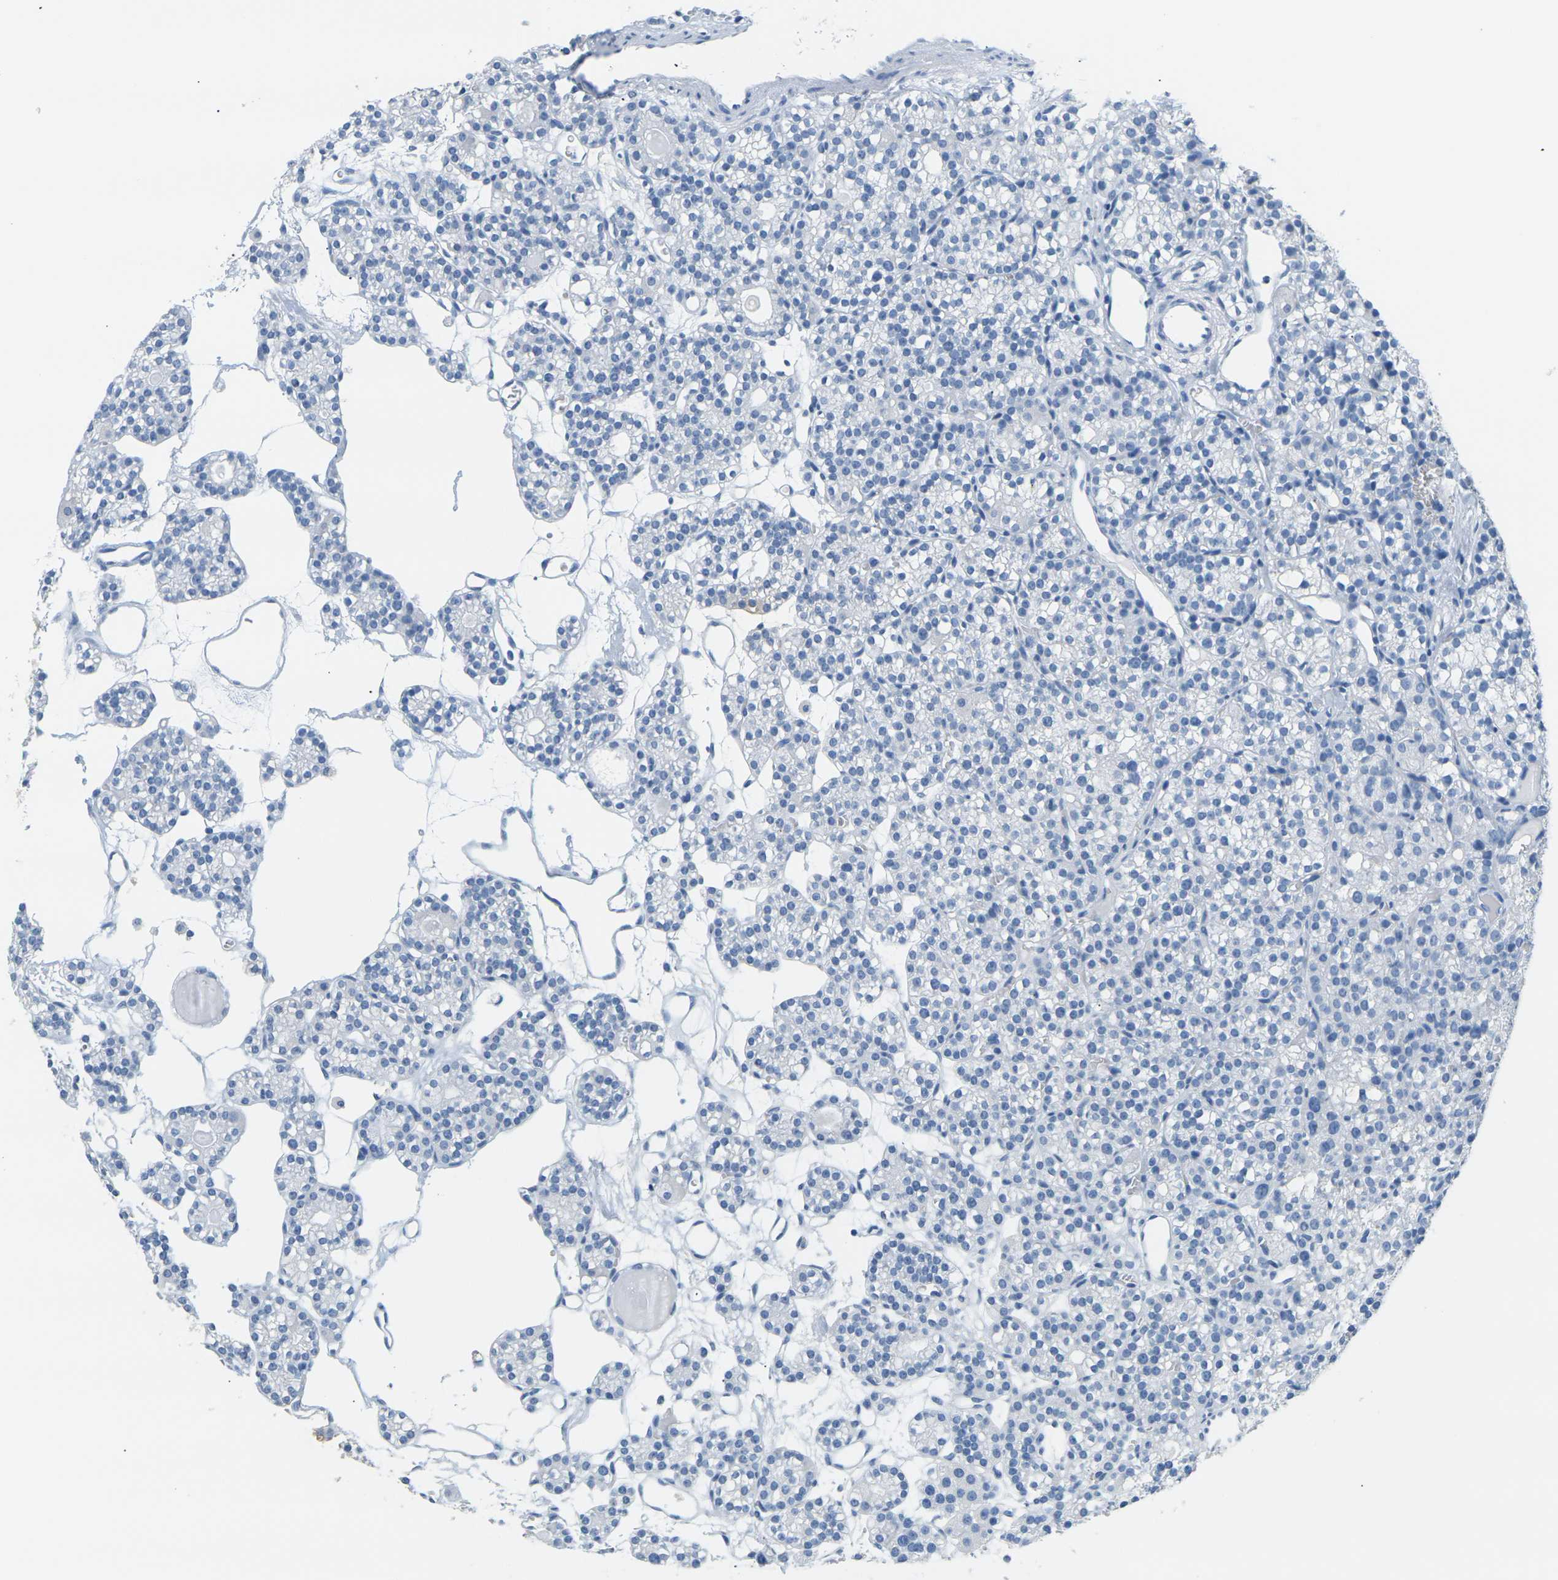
{"staining": {"intensity": "negative", "quantity": "none", "location": "none"}, "tissue": "parathyroid gland", "cell_type": "Glandular cells", "image_type": "normal", "snomed": [{"axis": "morphology", "description": "Normal tissue, NOS"}, {"axis": "topography", "description": "Parathyroid gland"}], "caption": "Protein analysis of normal parathyroid gland reveals no significant staining in glandular cells. (DAB immunohistochemistry (IHC) visualized using brightfield microscopy, high magnification).", "gene": "CTAG1A", "patient": {"sex": "female", "age": 64}}